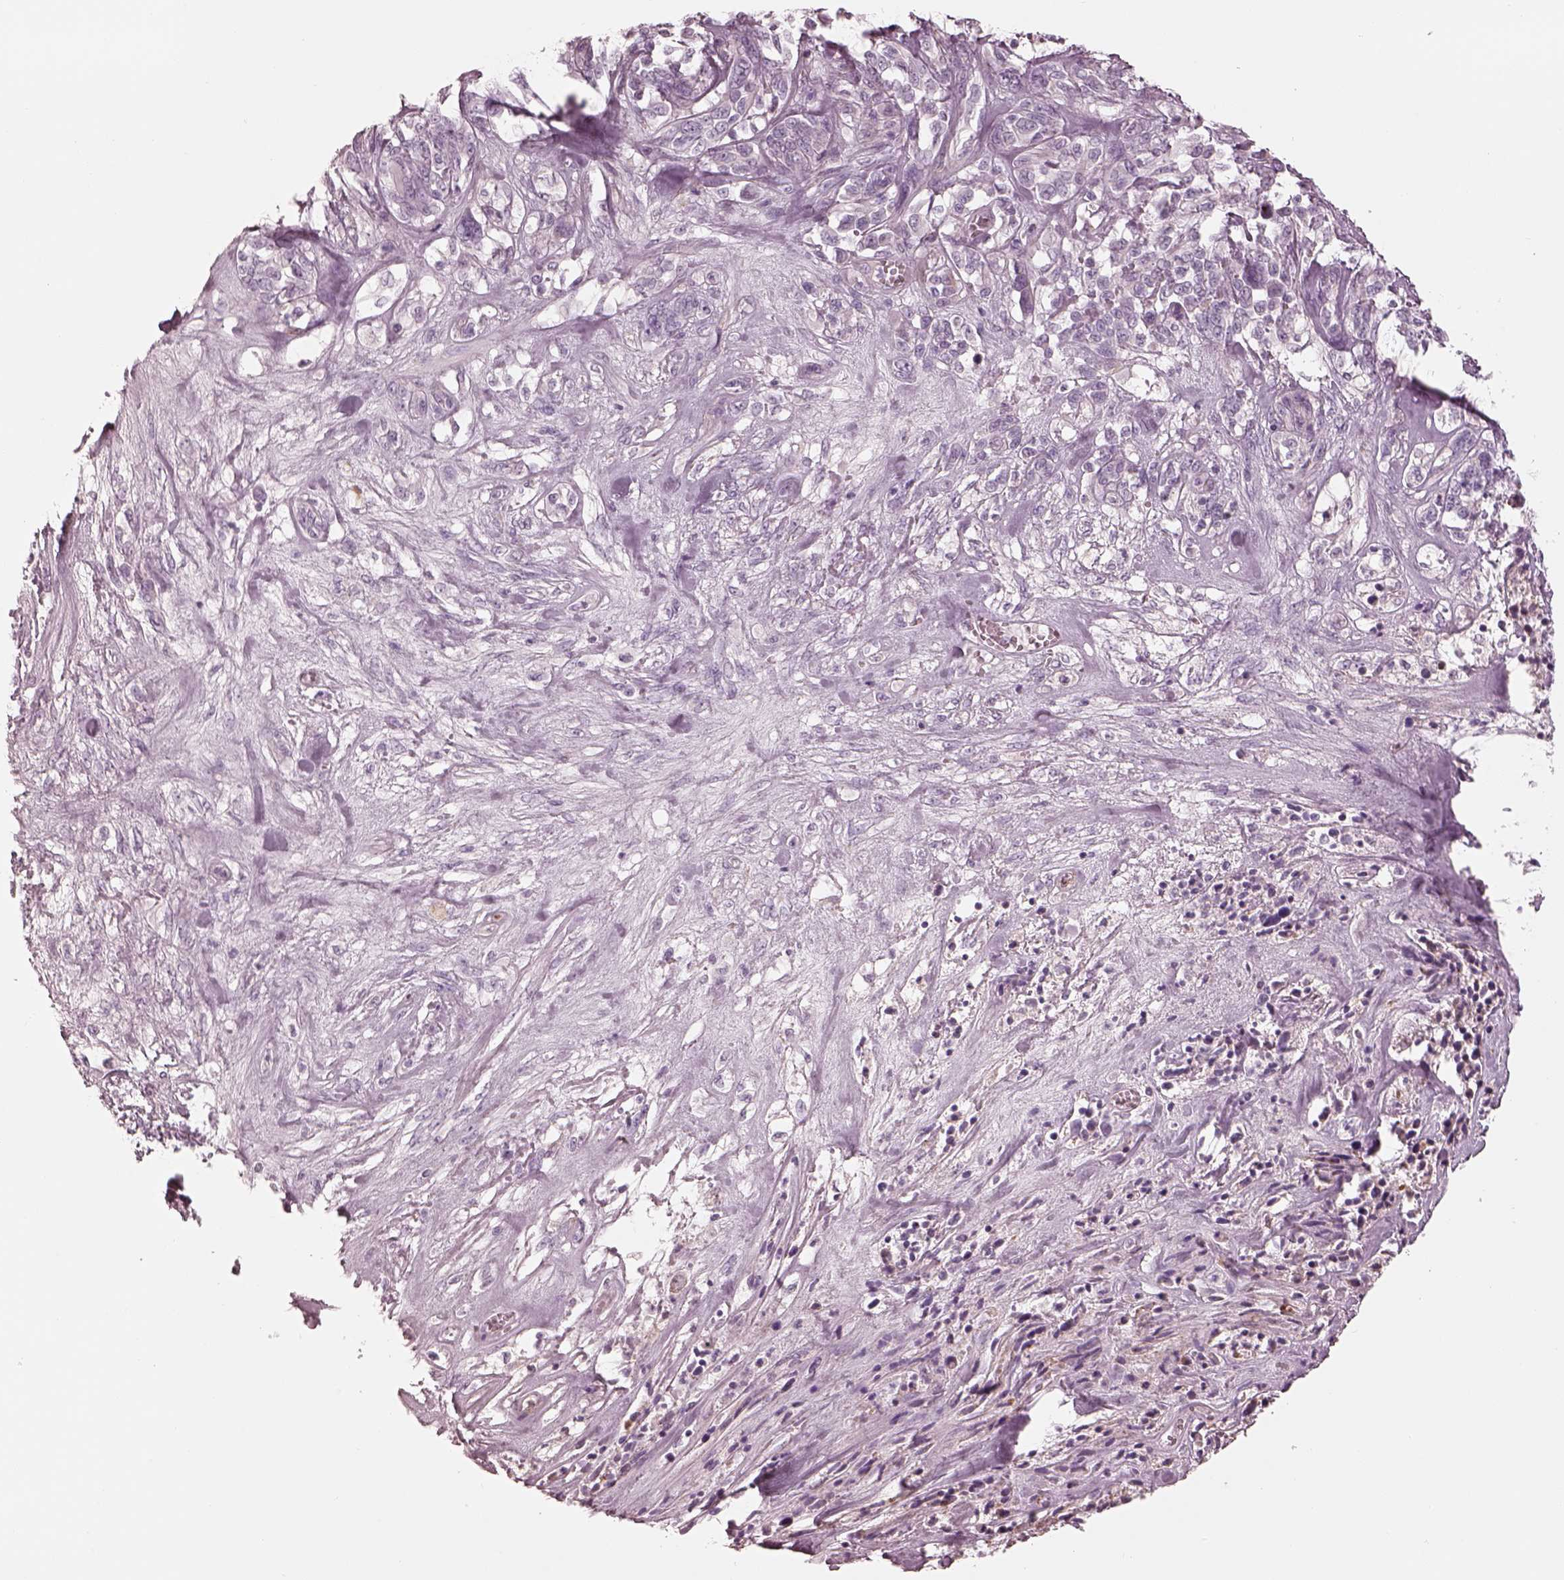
{"staining": {"intensity": "negative", "quantity": "none", "location": "none"}, "tissue": "melanoma", "cell_type": "Tumor cells", "image_type": "cancer", "snomed": [{"axis": "morphology", "description": "Malignant melanoma, NOS"}, {"axis": "topography", "description": "Skin"}], "caption": "There is no significant positivity in tumor cells of malignant melanoma.", "gene": "CADM2", "patient": {"sex": "female", "age": 91}}